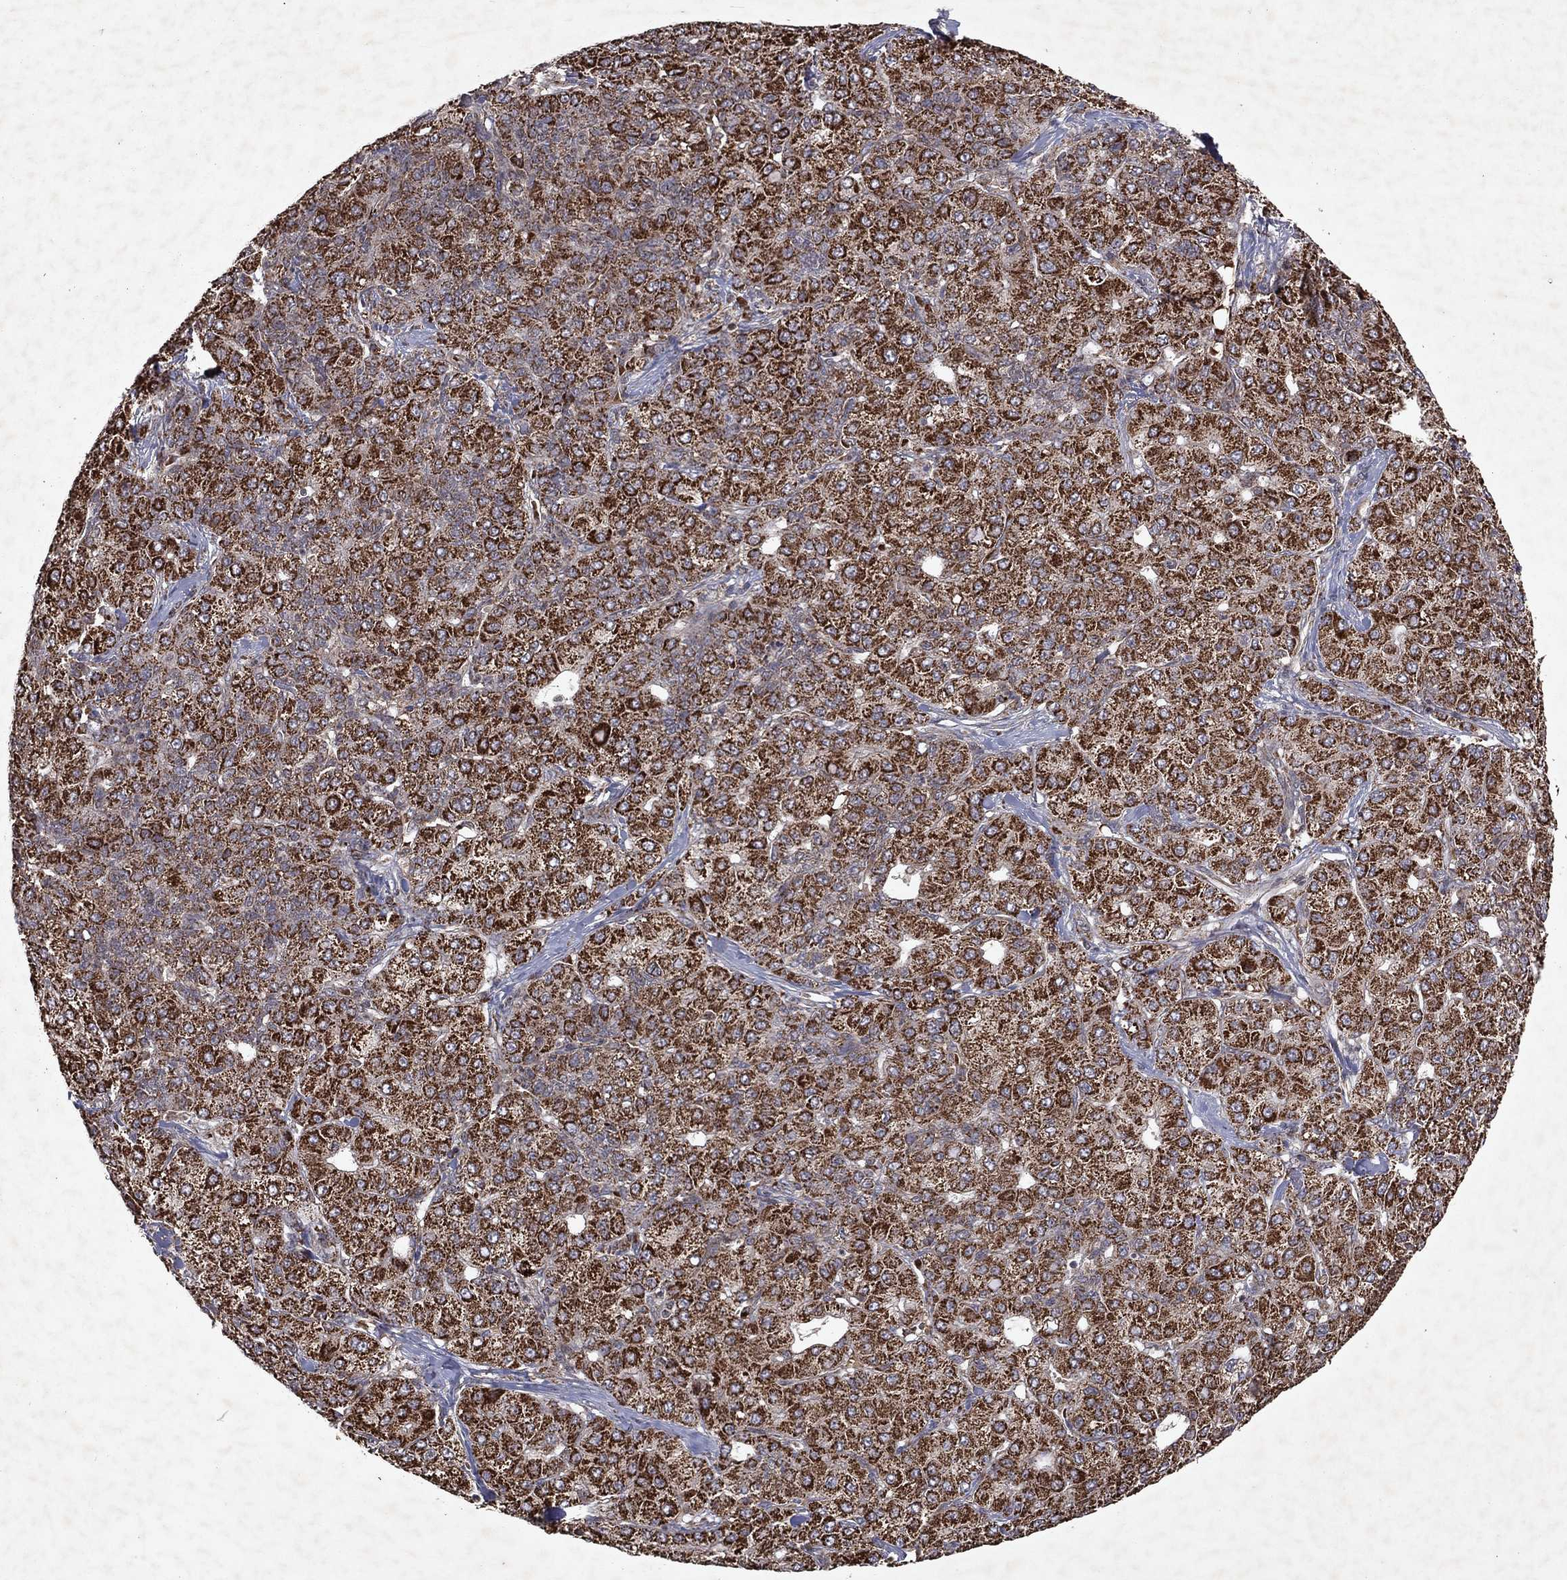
{"staining": {"intensity": "strong", "quantity": ">75%", "location": "cytoplasmic/membranous"}, "tissue": "liver cancer", "cell_type": "Tumor cells", "image_type": "cancer", "snomed": [{"axis": "morphology", "description": "Carcinoma, Hepatocellular, NOS"}, {"axis": "topography", "description": "Liver"}], "caption": "Strong cytoplasmic/membranous expression for a protein is present in about >75% of tumor cells of liver cancer using immunohistochemistry (IHC).", "gene": "PYROXD2", "patient": {"sex": "male", "age": 65}}